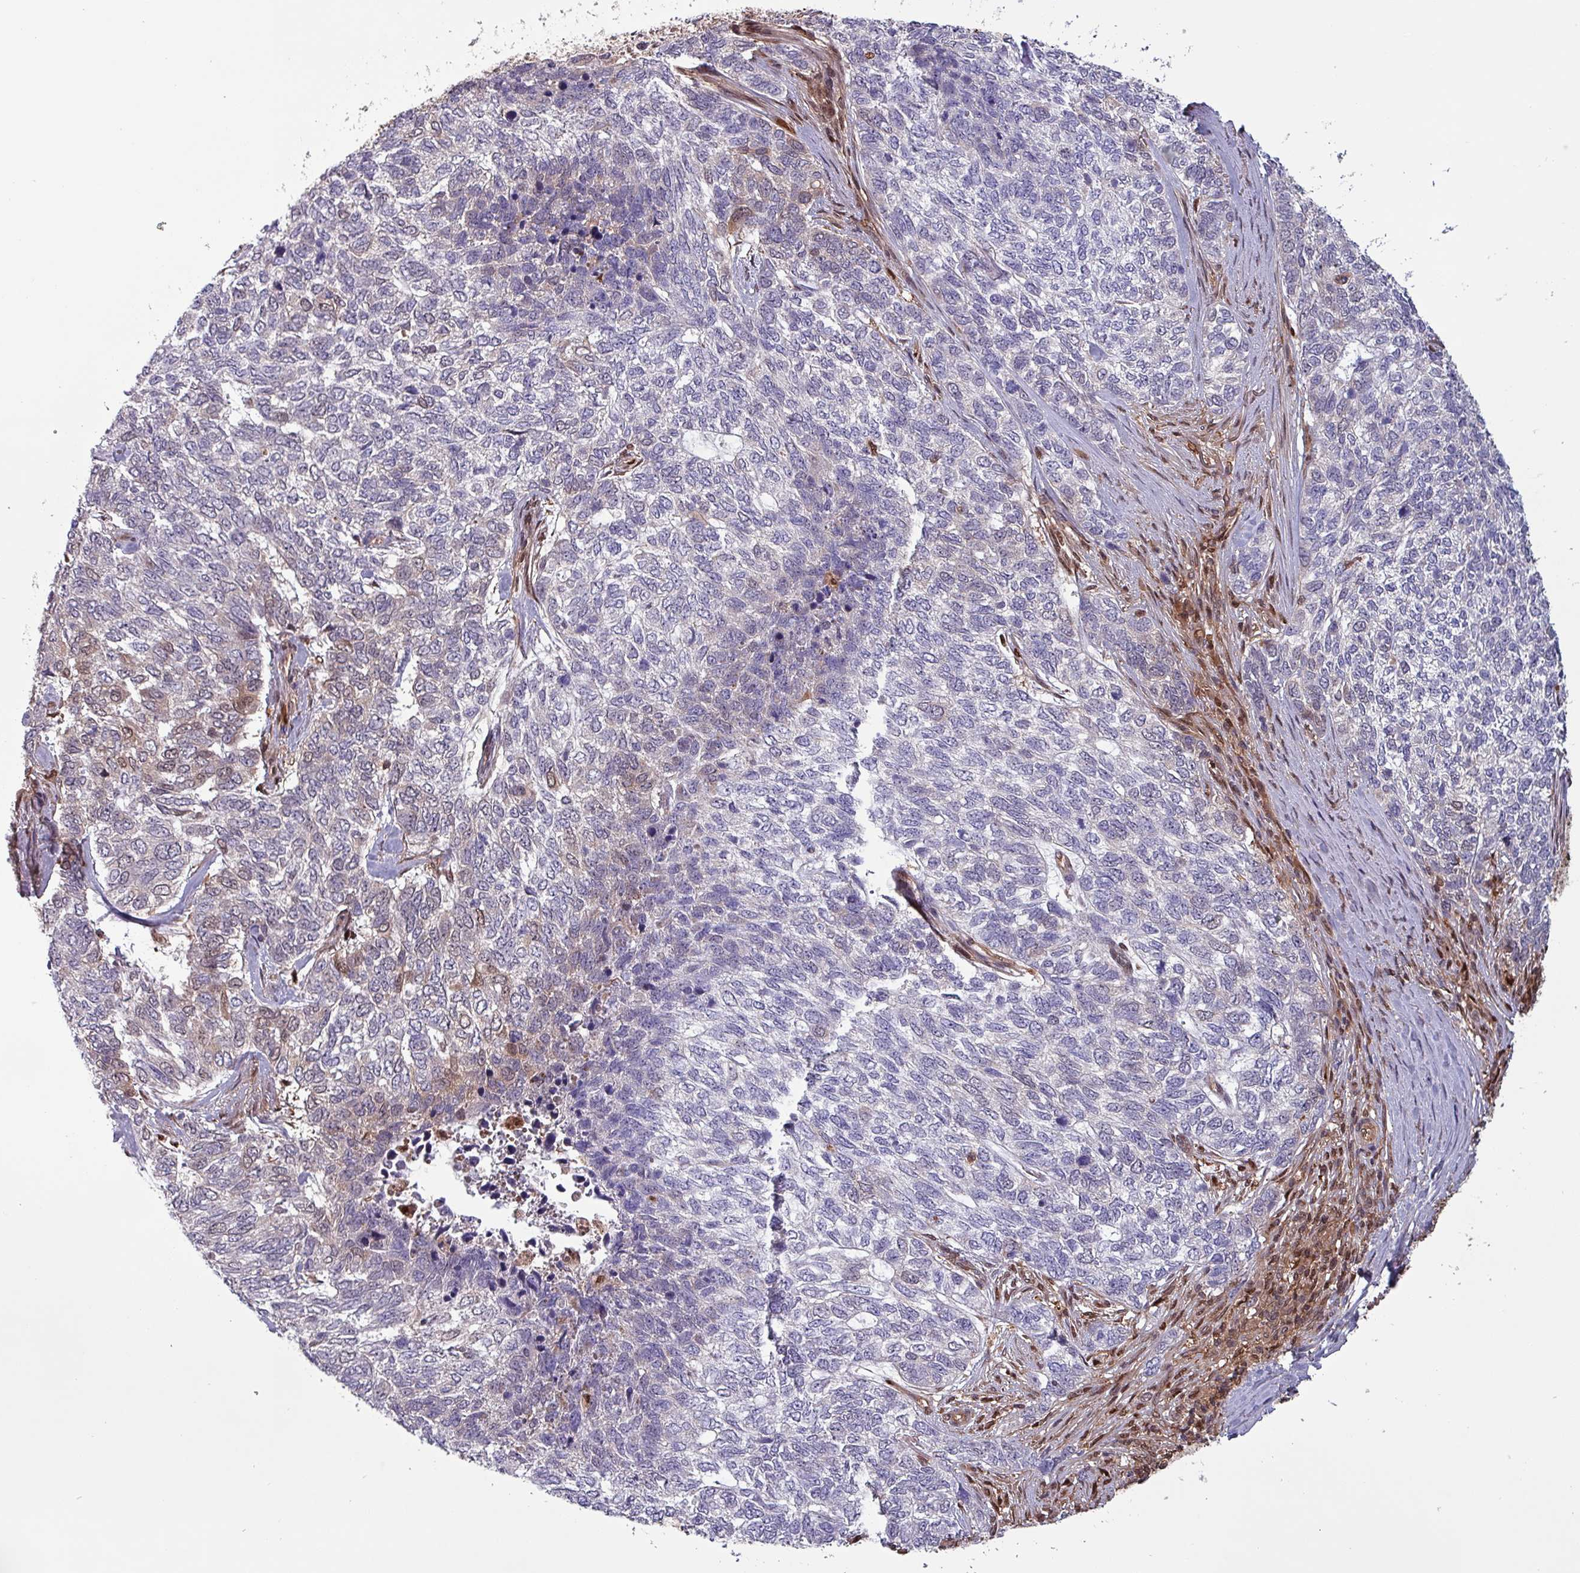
{"staining": {"intensity": "negative", "quantity": "none", "location": "none"}, "tissue": "skin cancer", "cell_type": "Tumor cells", "image_type": "cancer", "snomed": [{"axis": "morphology", "description": "Basal cell carcinoma"}, {"axis": "topography", "description": "Skin"}], "caption": "Immunohistochemical staining of basal cell carcinoma (skin) demonstrates no significant staining in tumor cells. (Brightfield microscopy of DAB (3,3'-diaminobenzidine) immunohistochemistry at high magnification).", "gene": "PSMB8", "patient": {"sex": "female", "age": 65}}